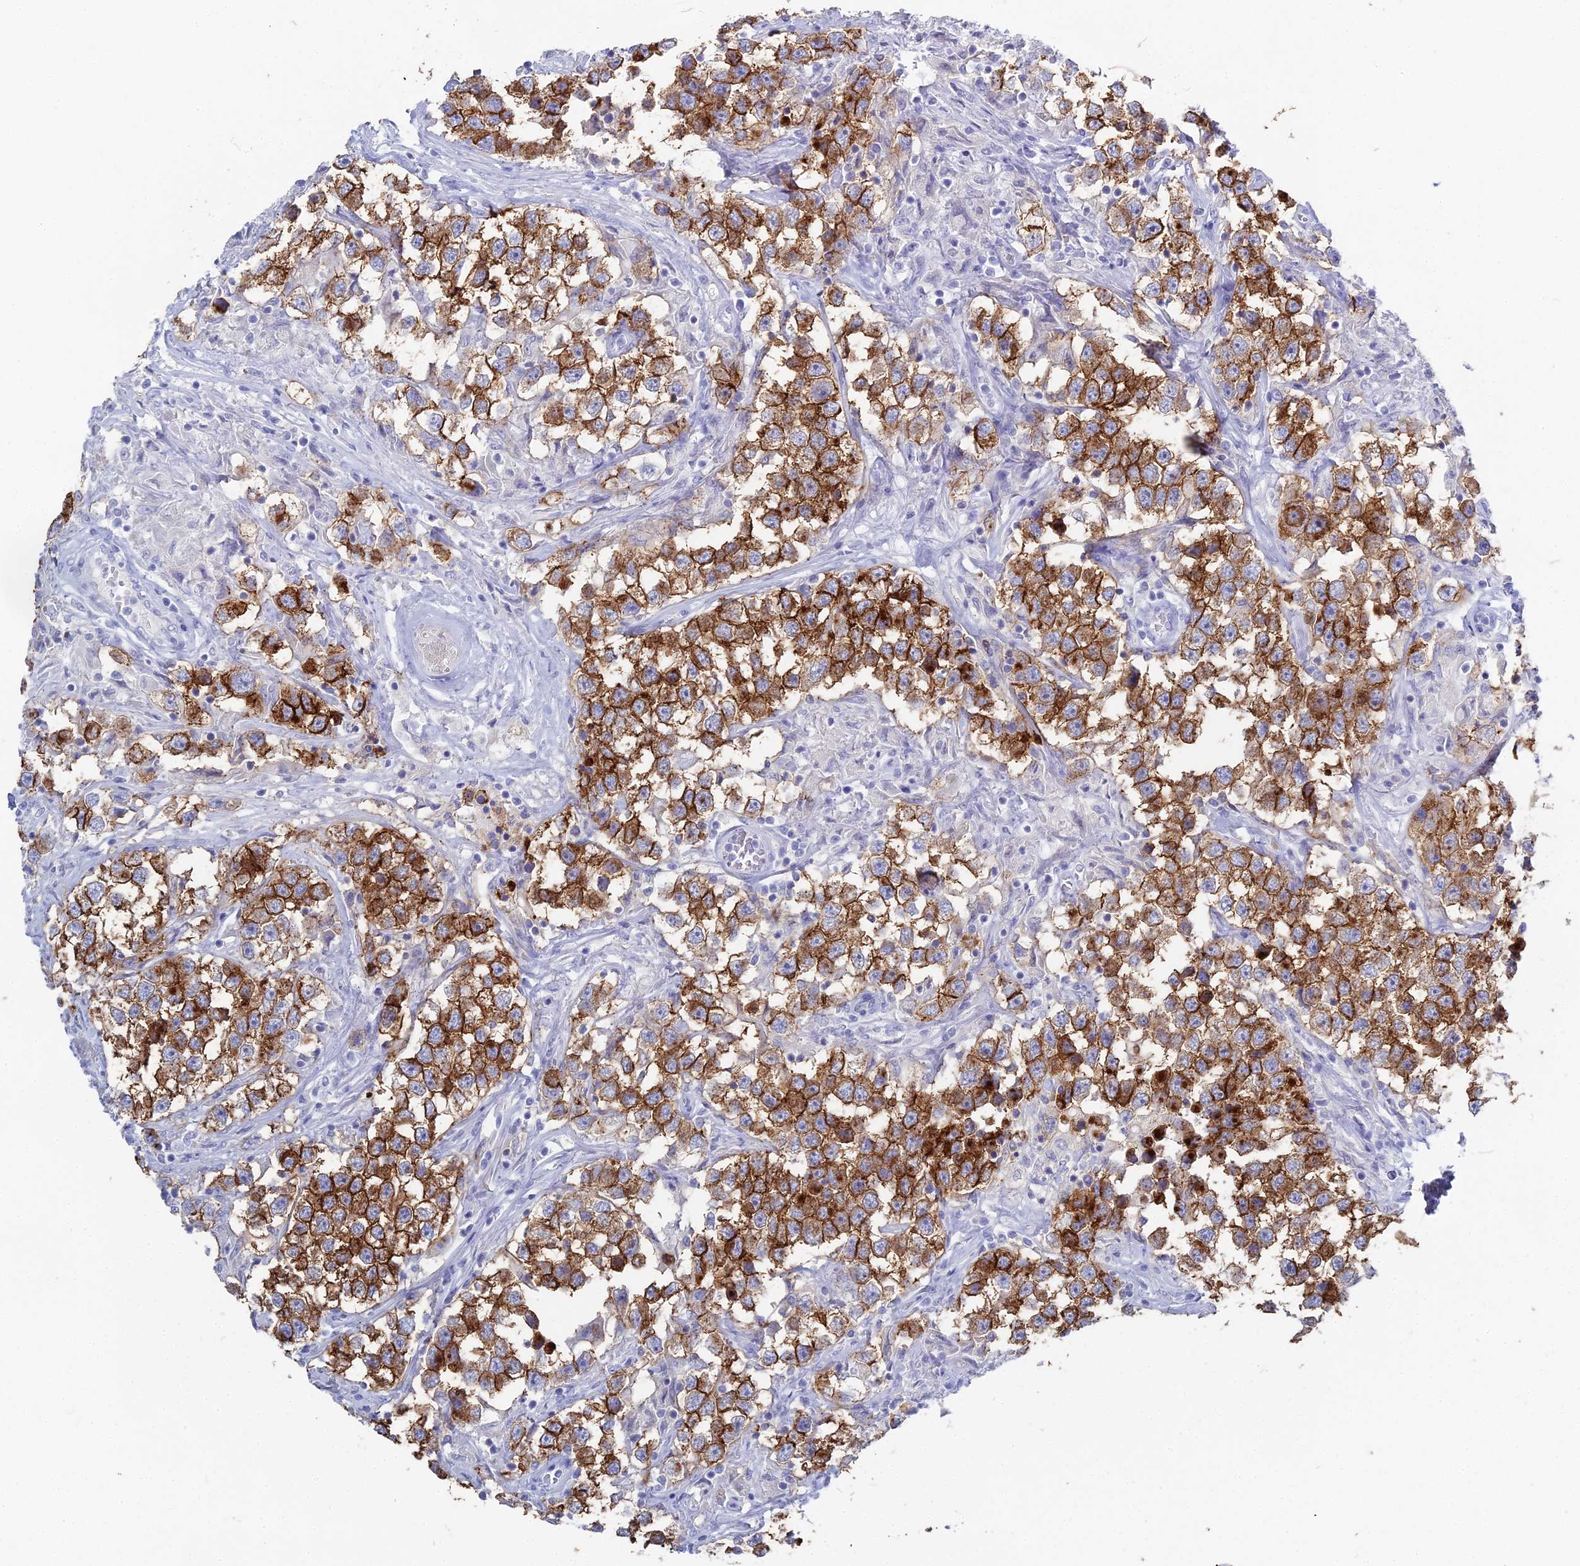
{"staining": {"intensity": "strong", "quantity": ">75%", "location": "cytoplasmic/membranous"}, "tissue": "testis cancer", "cell_type": "Tumor cells", "image_type": "cancer", "snomed": [{"axis": "morphology", "description": "Seminoma, NOS"}, {"axis": "topography", "description": "Testis"}], "caption": "Immunohistochemistry staining of testis seminoma, which displays high levels of strong cytoplasmic/membranous expression in about >75% of tumor cells indicating strong cytoplasmic/membranous protein expression. The staining was performed using DAB (3,3'-diaminobenzidine) (brown) for protein detection and nuclei were counterstained in hematoxylin (blue).", "gene": "ALPP", "patient": {"sex": "male", "age": 46}}